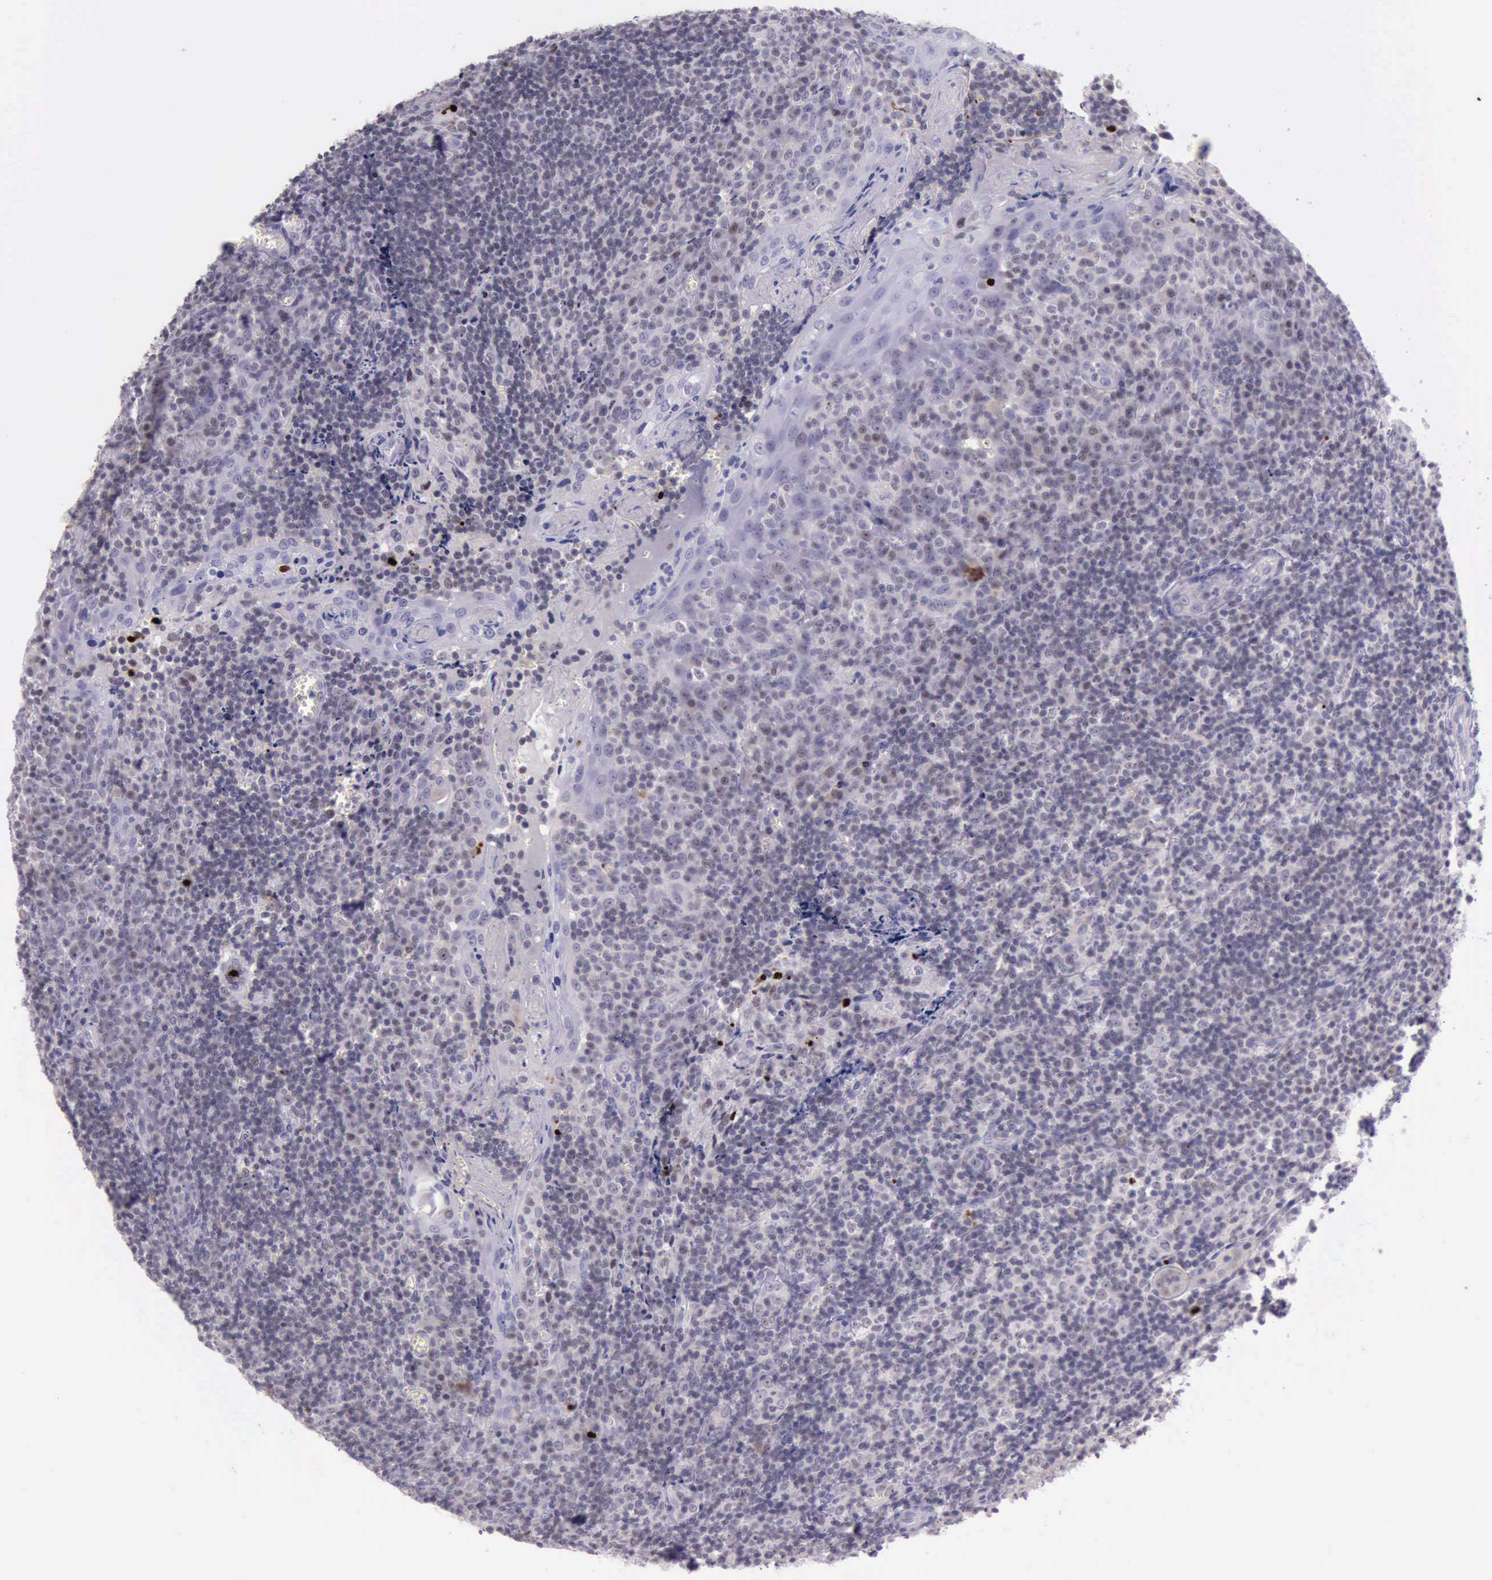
{"staining": {"intensity": "strong", "quantity": "<25%", "location": "nuclear"}, "tissue": "tonsil", "cell_type": "Germinal center cells", "image_type": "normal", "snomed": [{"axis": "morphology", "description": "Normal tissue, NOS"}, {"axis": "topography", "description": "Tonsil"}], "caption": "This image demonstrates immunohistochemistry staining of benign human tonsil, with medium strong nuclear staining in about <25% of germinal center cells.", "gene": "PARP1", "patient": {"sex": "male", "age": 20}}